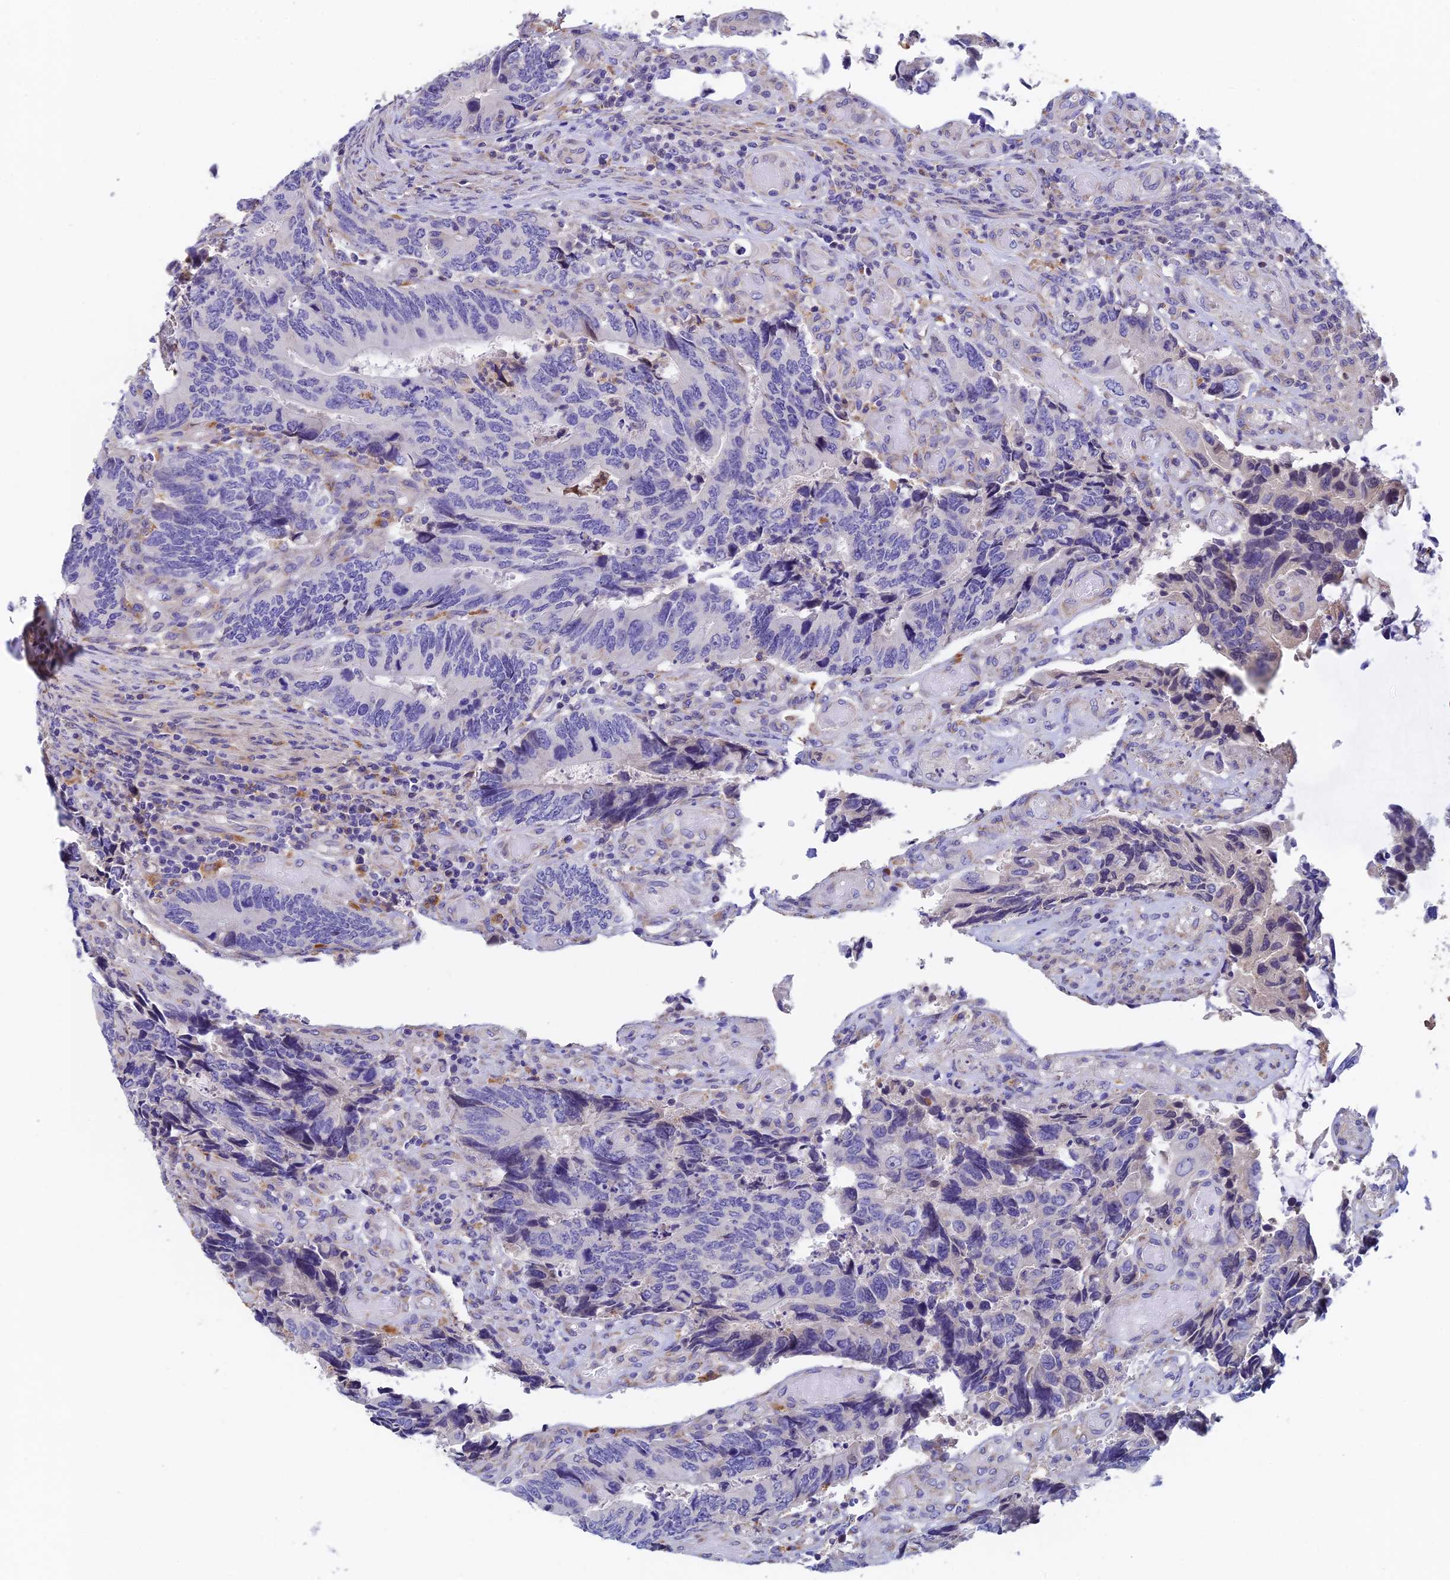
{"staining": {"intensity": "negative", "quantity": "none", "location": "none"}, "tissue": "colorectal cancer", "cell_type": "Tumor cells", "image_type": "cancer", "snomed": [{"axis": "morphology", "description": "Adenocarcinoma, NOS"}, {"axis": "topography", "description": "Colon"}], "caption": "Tumor cells show no significant protein staining in colorectal cancer (adenocarcinoma).", "gene": "RPGRIP1L", "patient": {"sex": "male", "age": 87}}